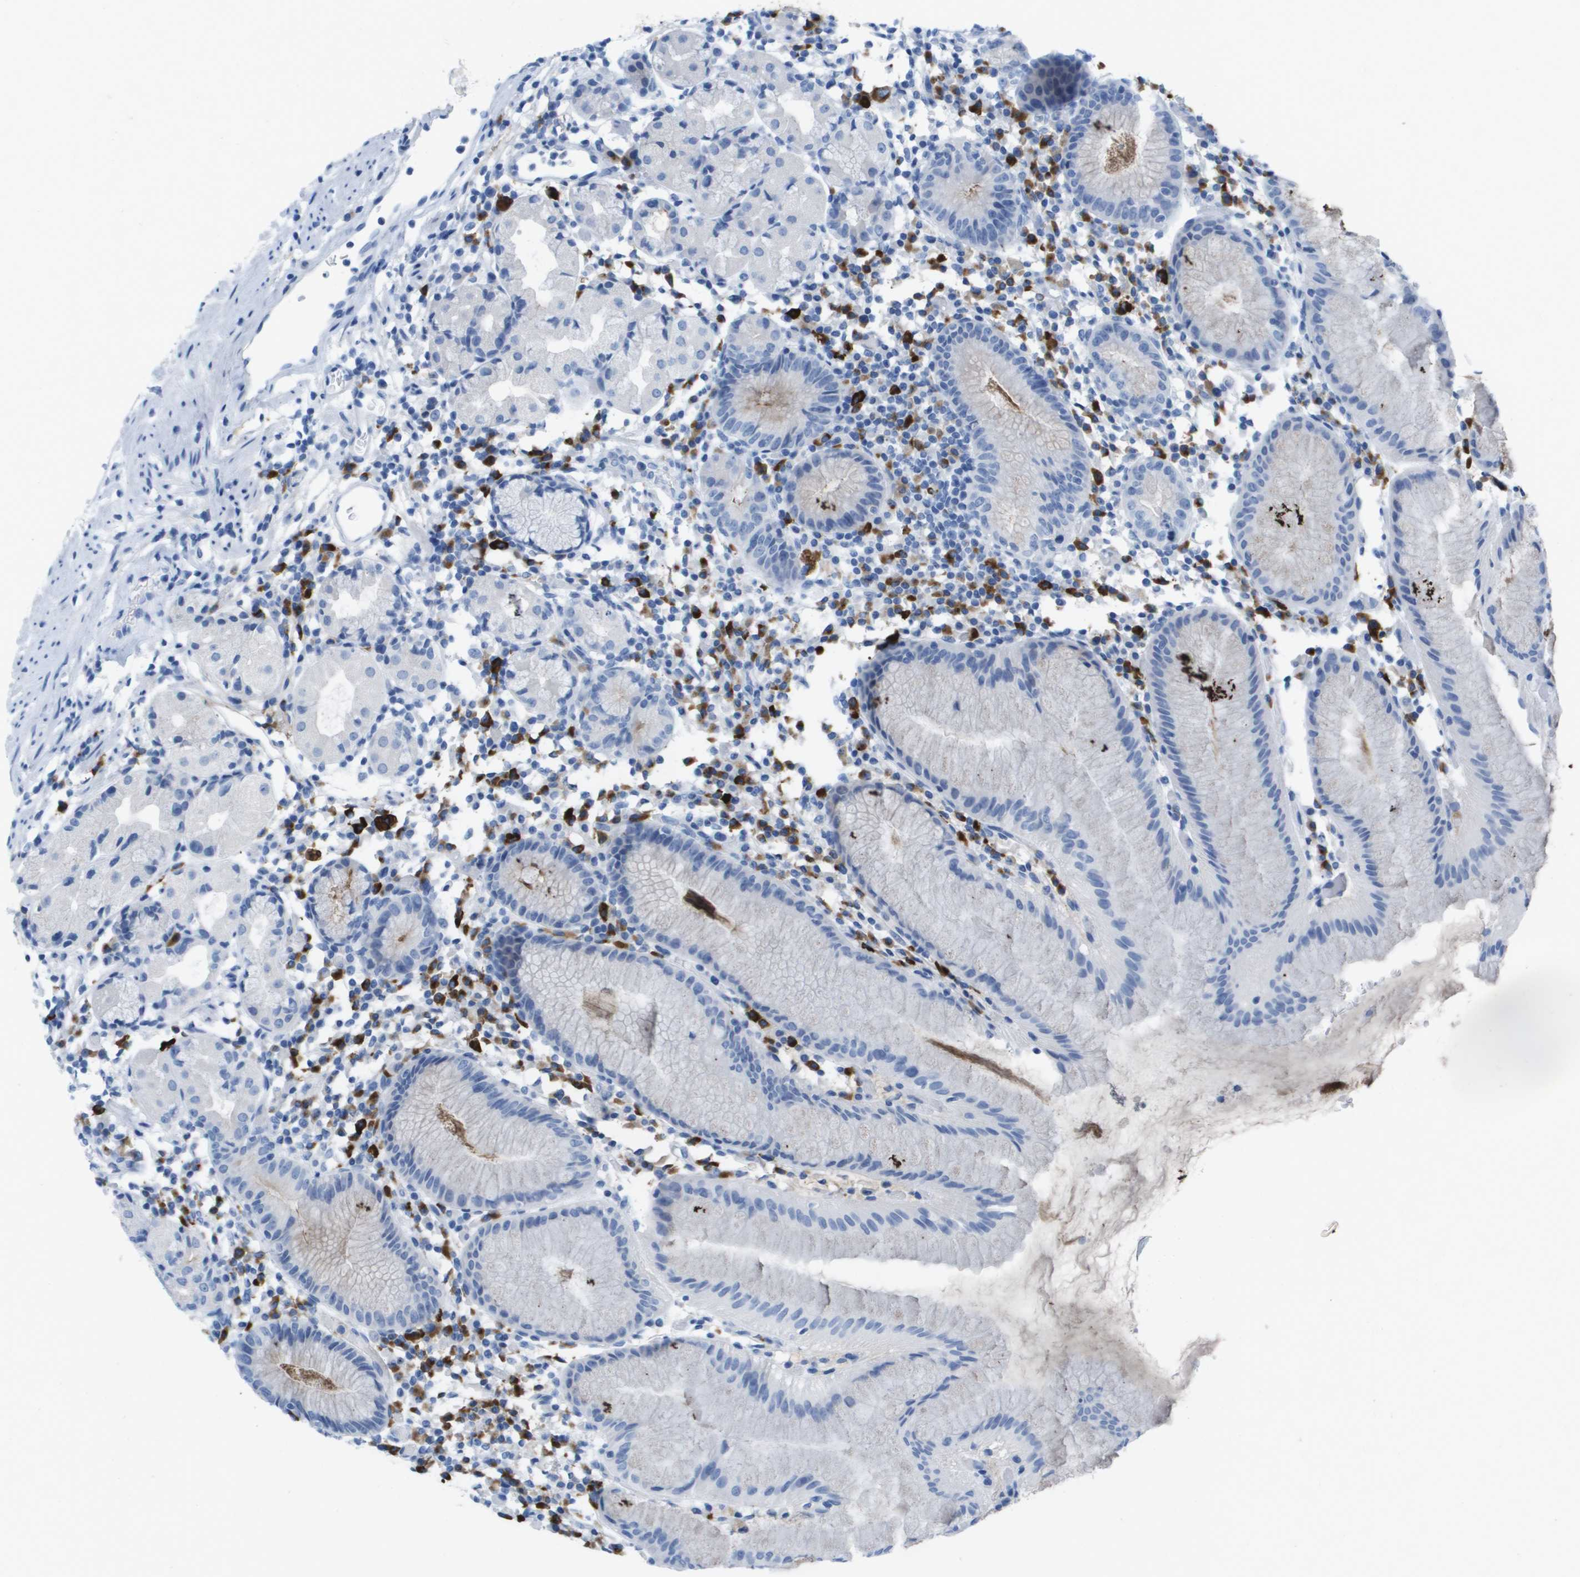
{"staining": {"intensity": "negative", "quantity": "none", "location": "none"}, "tissue": "stomach", "cell_type": "Glandular cells", "image_type": "normal", "snomed": [{"axis": "morphology", "description": "Normal tissue, NOS"}, {"axis": "topography", "description": "Stomach"}, {"axis": "topography", "description": "Stomach, lower"}], "caption": "Stomach stained for a protein using immunohistochemistry (IHC) reveals no positivity glandular cells.", "gene": "GPR18", "patient": {"sex": "female", "age": 75}}